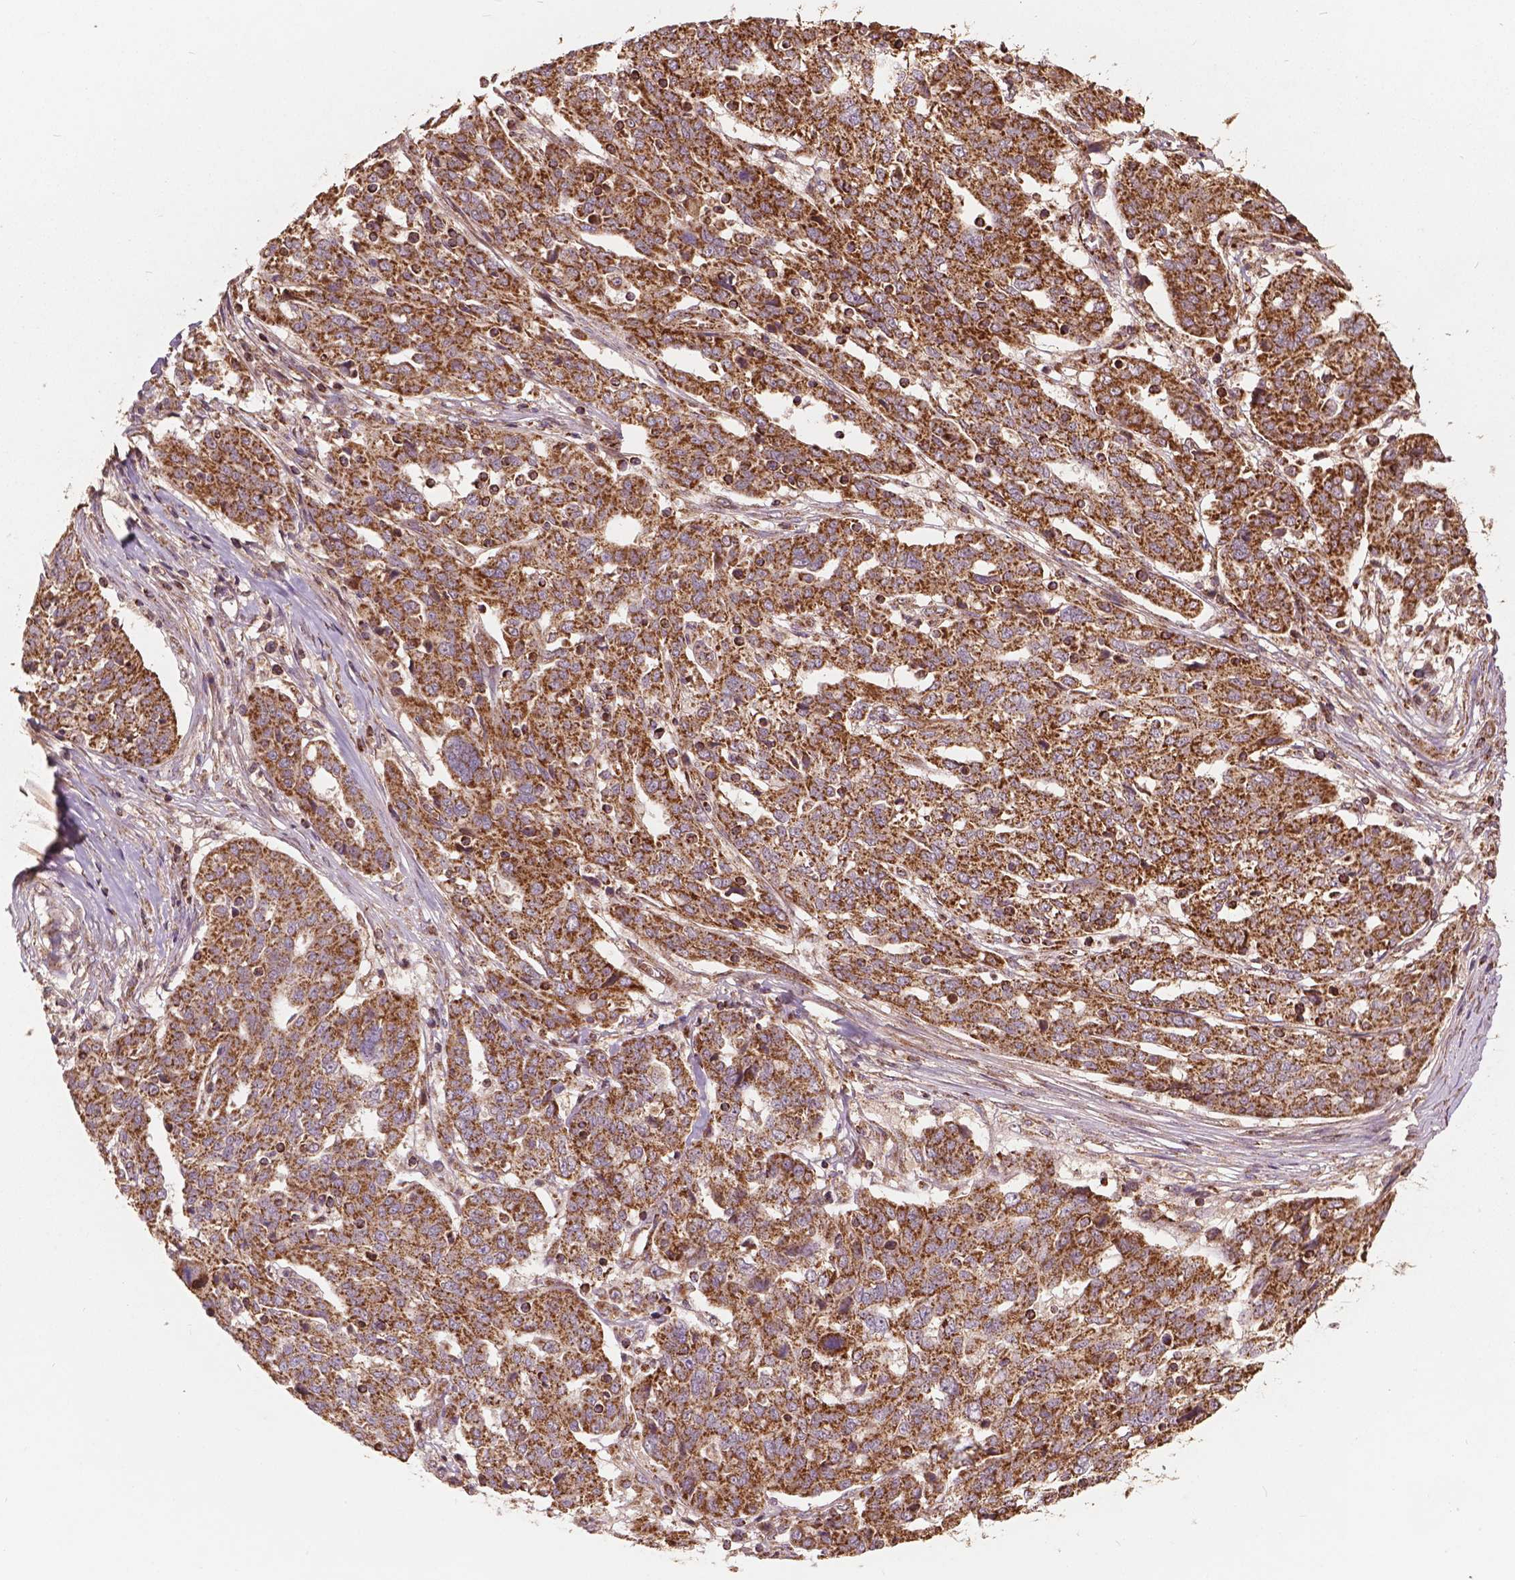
{"staining": {"intensity": "strong", "quantity": ">75%", "location": "cytoplasmic/membranous"}, "tissue": "ovarian cancer", "cell_type": "Tumor cells", "image_type": "cancer", "snomed": [{"axis": "morphology", "description": "Cystadenocarcinoma, serous, NOS"}, {"axis": "topography", "description": "Ovary"}], "caption": "Immunohistochemical staining of human ovarian cancer (serous cystadenocarcinoma) displays high levels of strong cytoplasmic/membranous protein expression in about >75% of tumor cells.", "gene": "UBXN2A", "patient": {"sex": "female", "age": 67}}